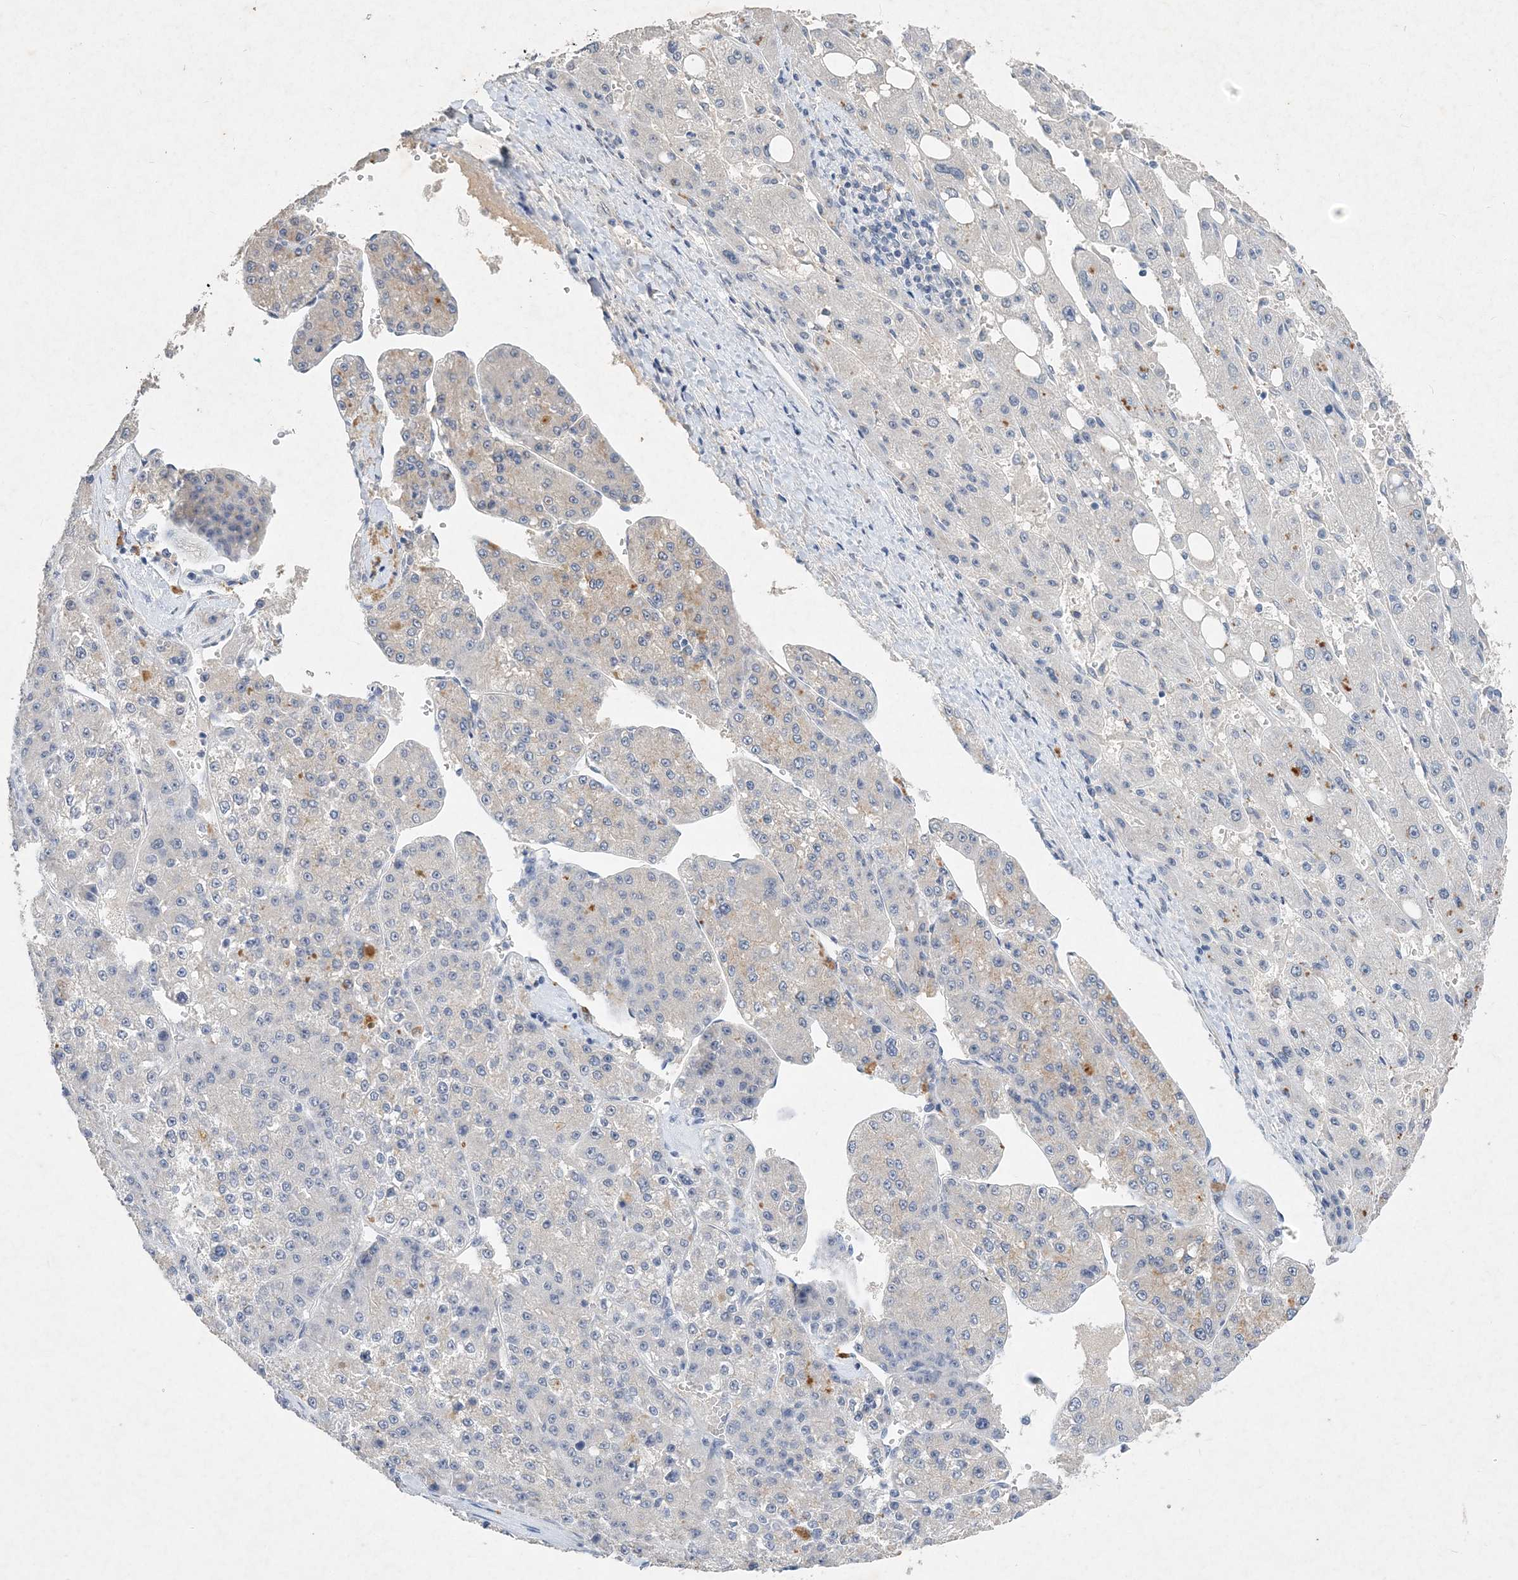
{"staining": {"intensity": "negative", "quantity": "none", "location": "none"}, "tissue": "liver cancer", "cell_type": "Tumor cells", "image_type": "cancer", "snomed": [{"axis": "morphology", "description": "Carcinoma, Hepatocellular, NOS"}, {"axis": "topography", "description": "Liver"}], "caption": "Tumor cells show no significant protein positivity in liver cancer.", "gene": "C11orf58", "patient": {"sex": "female", "age": 73}}